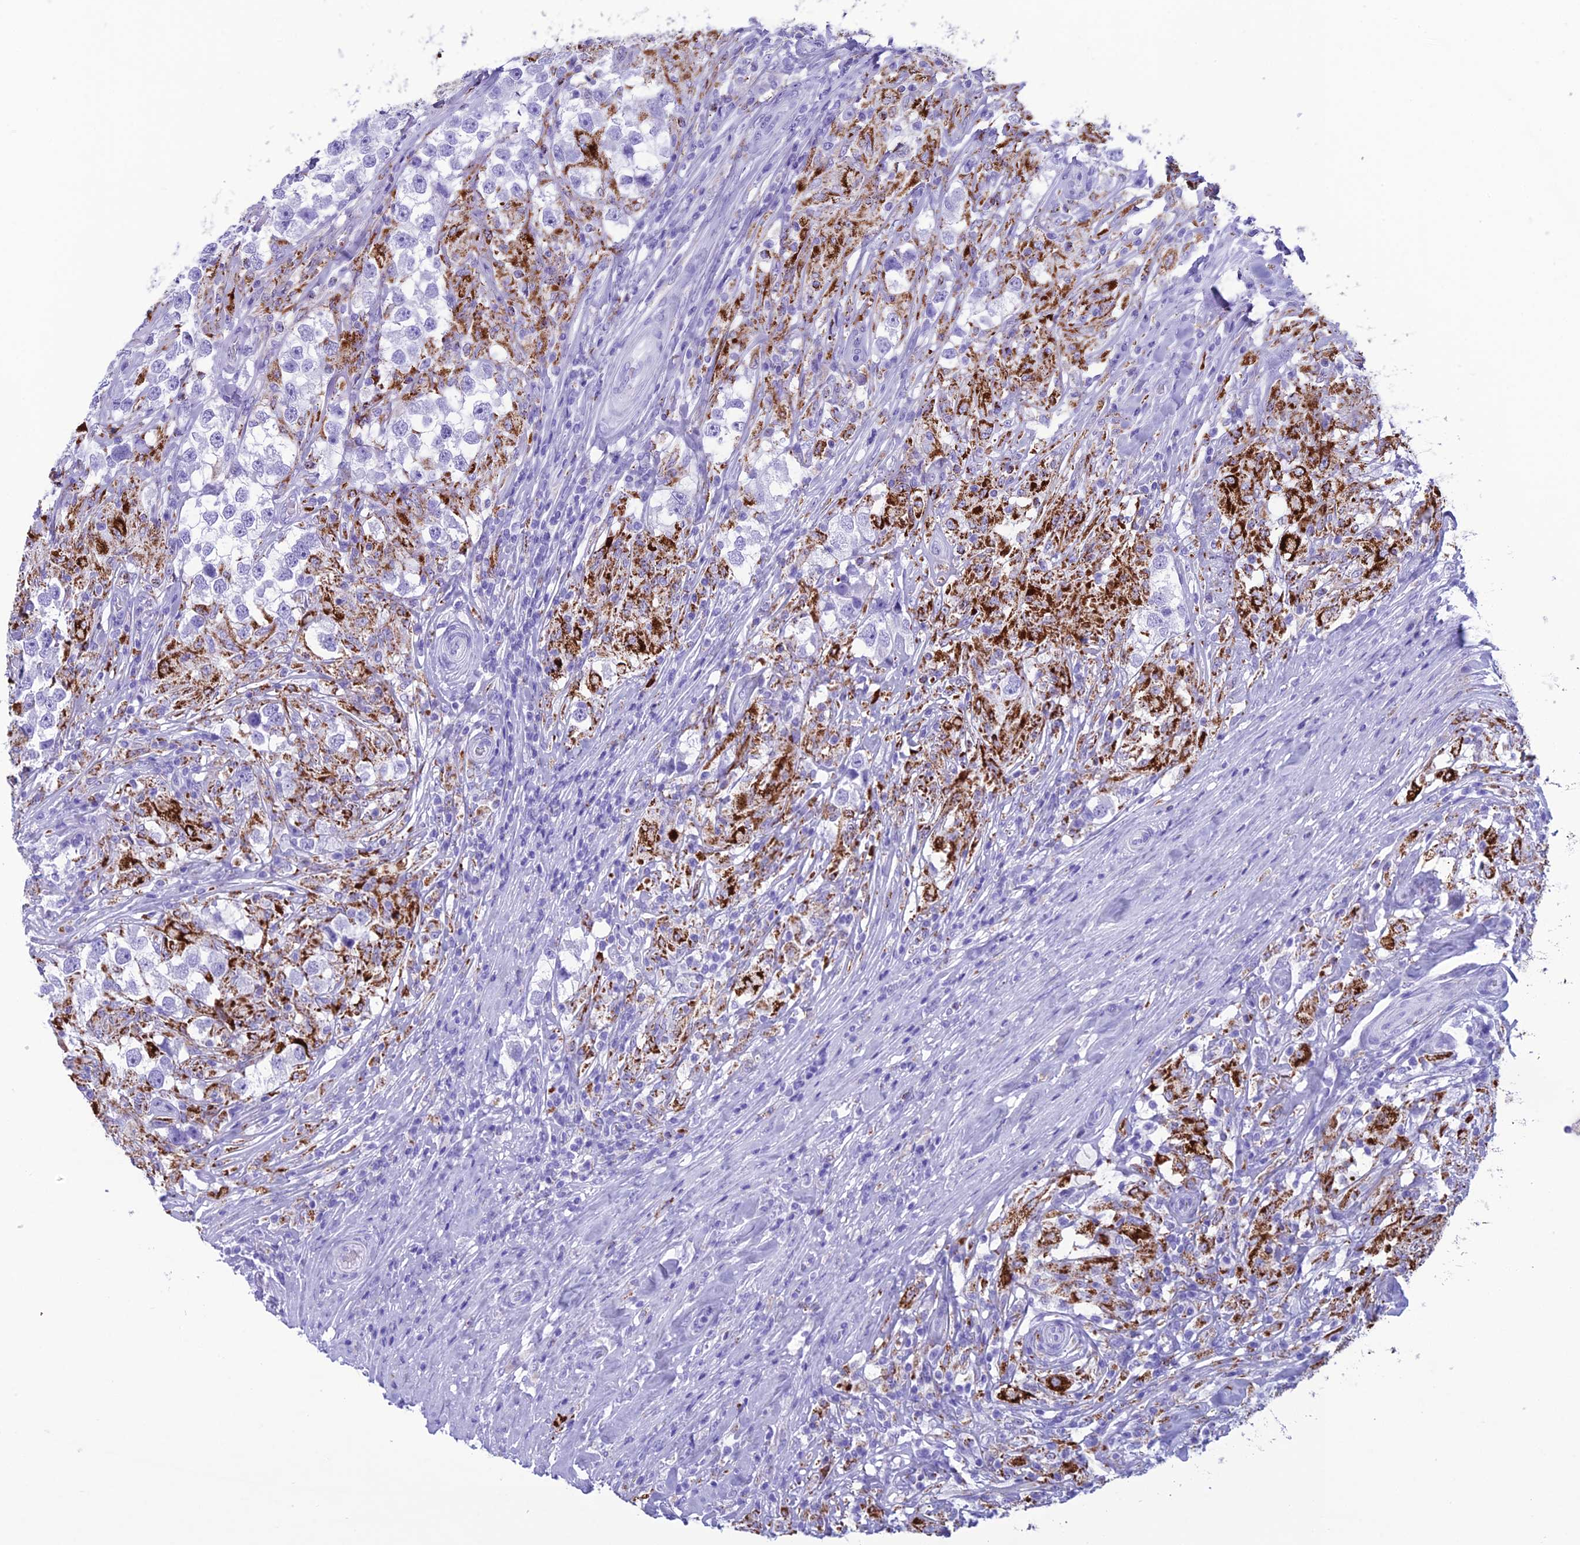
{"staining": {"intensity": "negative", "quantity": "none", "location": "none"}, "tissue": "testis cancer", "cell_type": "Tumor cells", "image_type": "cancer", "snomed": [{"axis": "morphology", "description": "Seminoma, NOS"}, {"axis": "topography", "description": "Testis"}], "caption": "Immunohistochemistry of testis cancer reveals no positivity in tumor cells.", "gene": "TRAM1L1", "patient": {"sex": "male", "age": 46}}